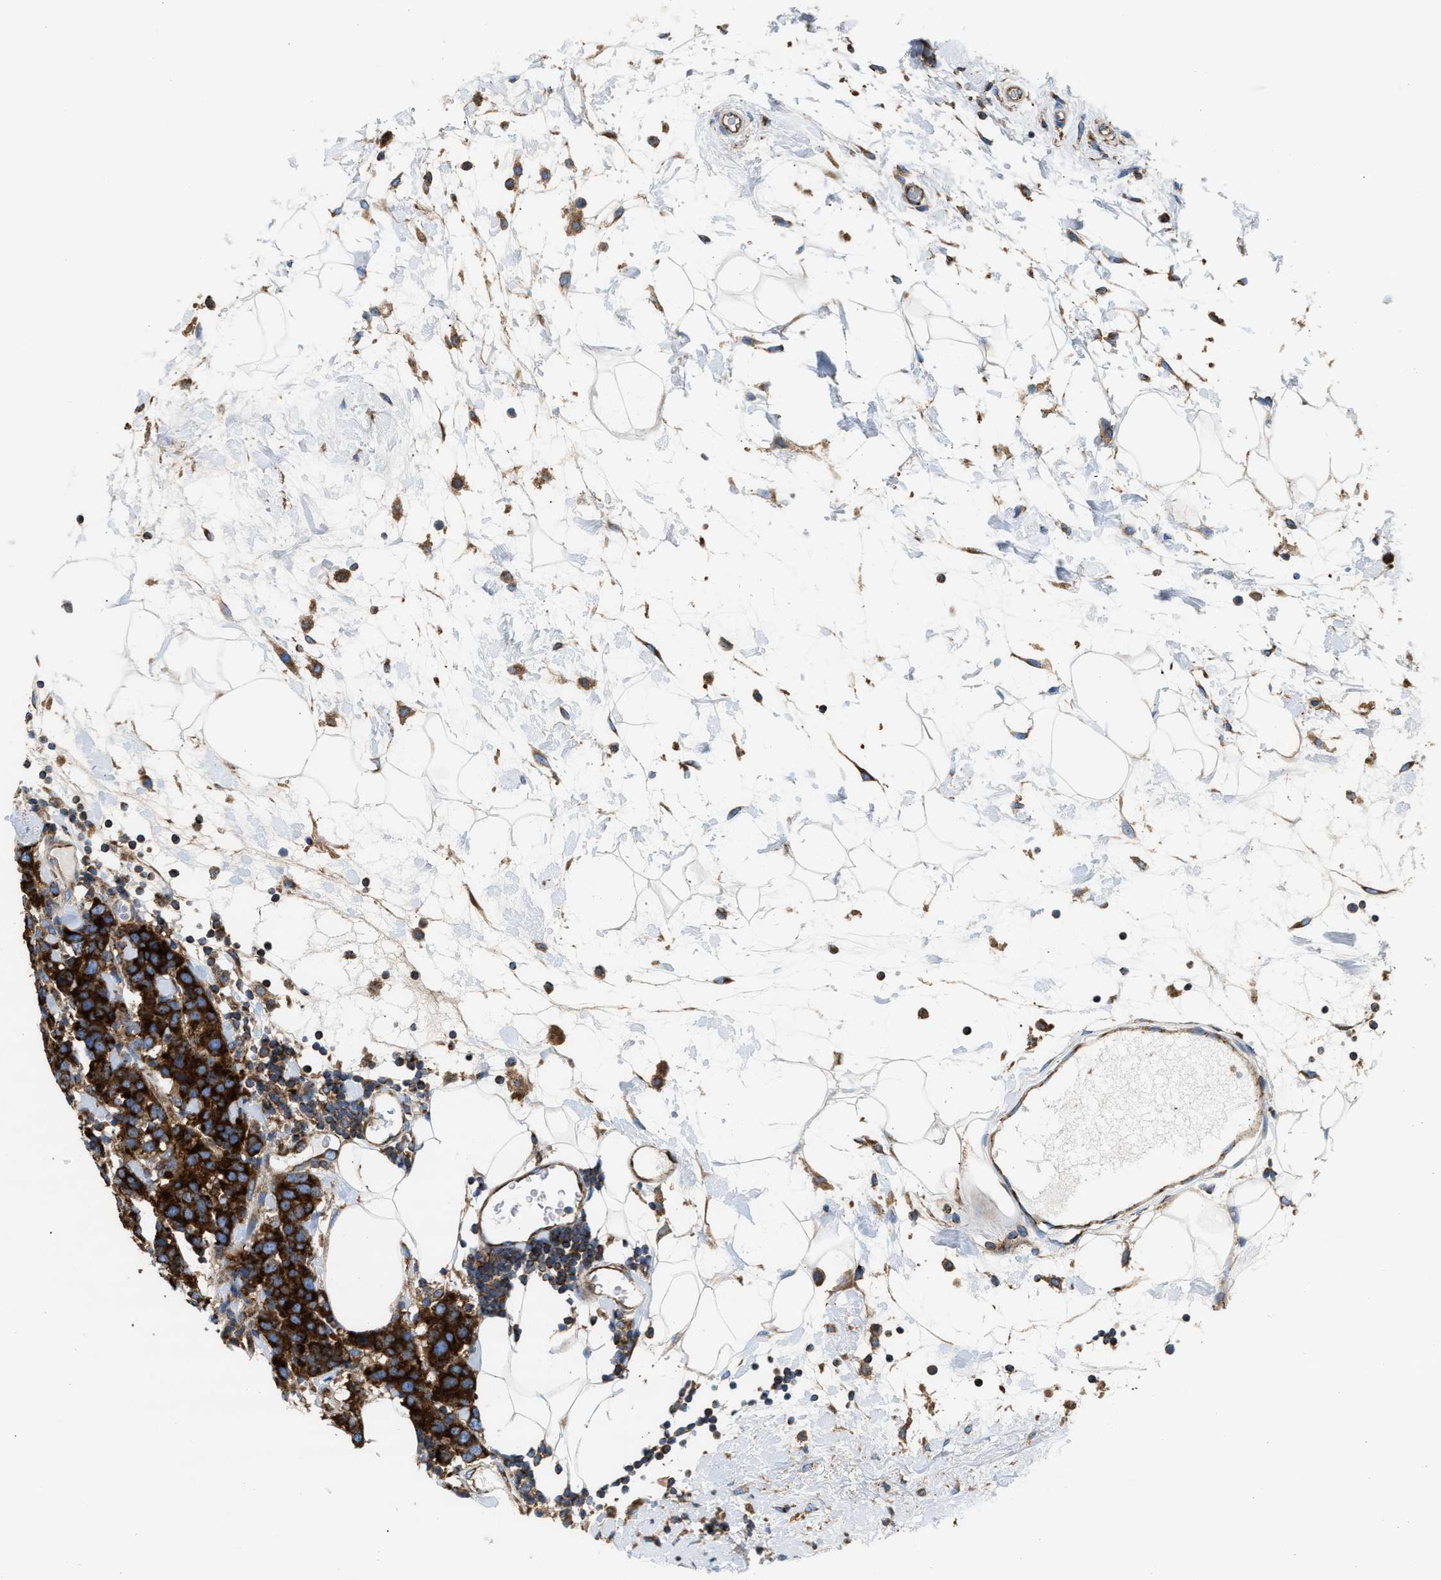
{"staining": {"intensity": "strong", "quantity": ">75%", "location": "cytoplasmic/membranous"}, "tissue": "breast cancer", "cell_type": "Tumor cells", "image_type": "cancer", "snomed": [{"axis": "morphology", "description": "Lobular carcinoma"}, {"axis": "topography", "description": "Breast"}], "caption": "Strong cytoplasmic/membranous protein staining is identified in approximately >75% of tumor cells in breast cancer.", "gene": "TBC1D15", "patient": {"sex": "female", "age": 59}}